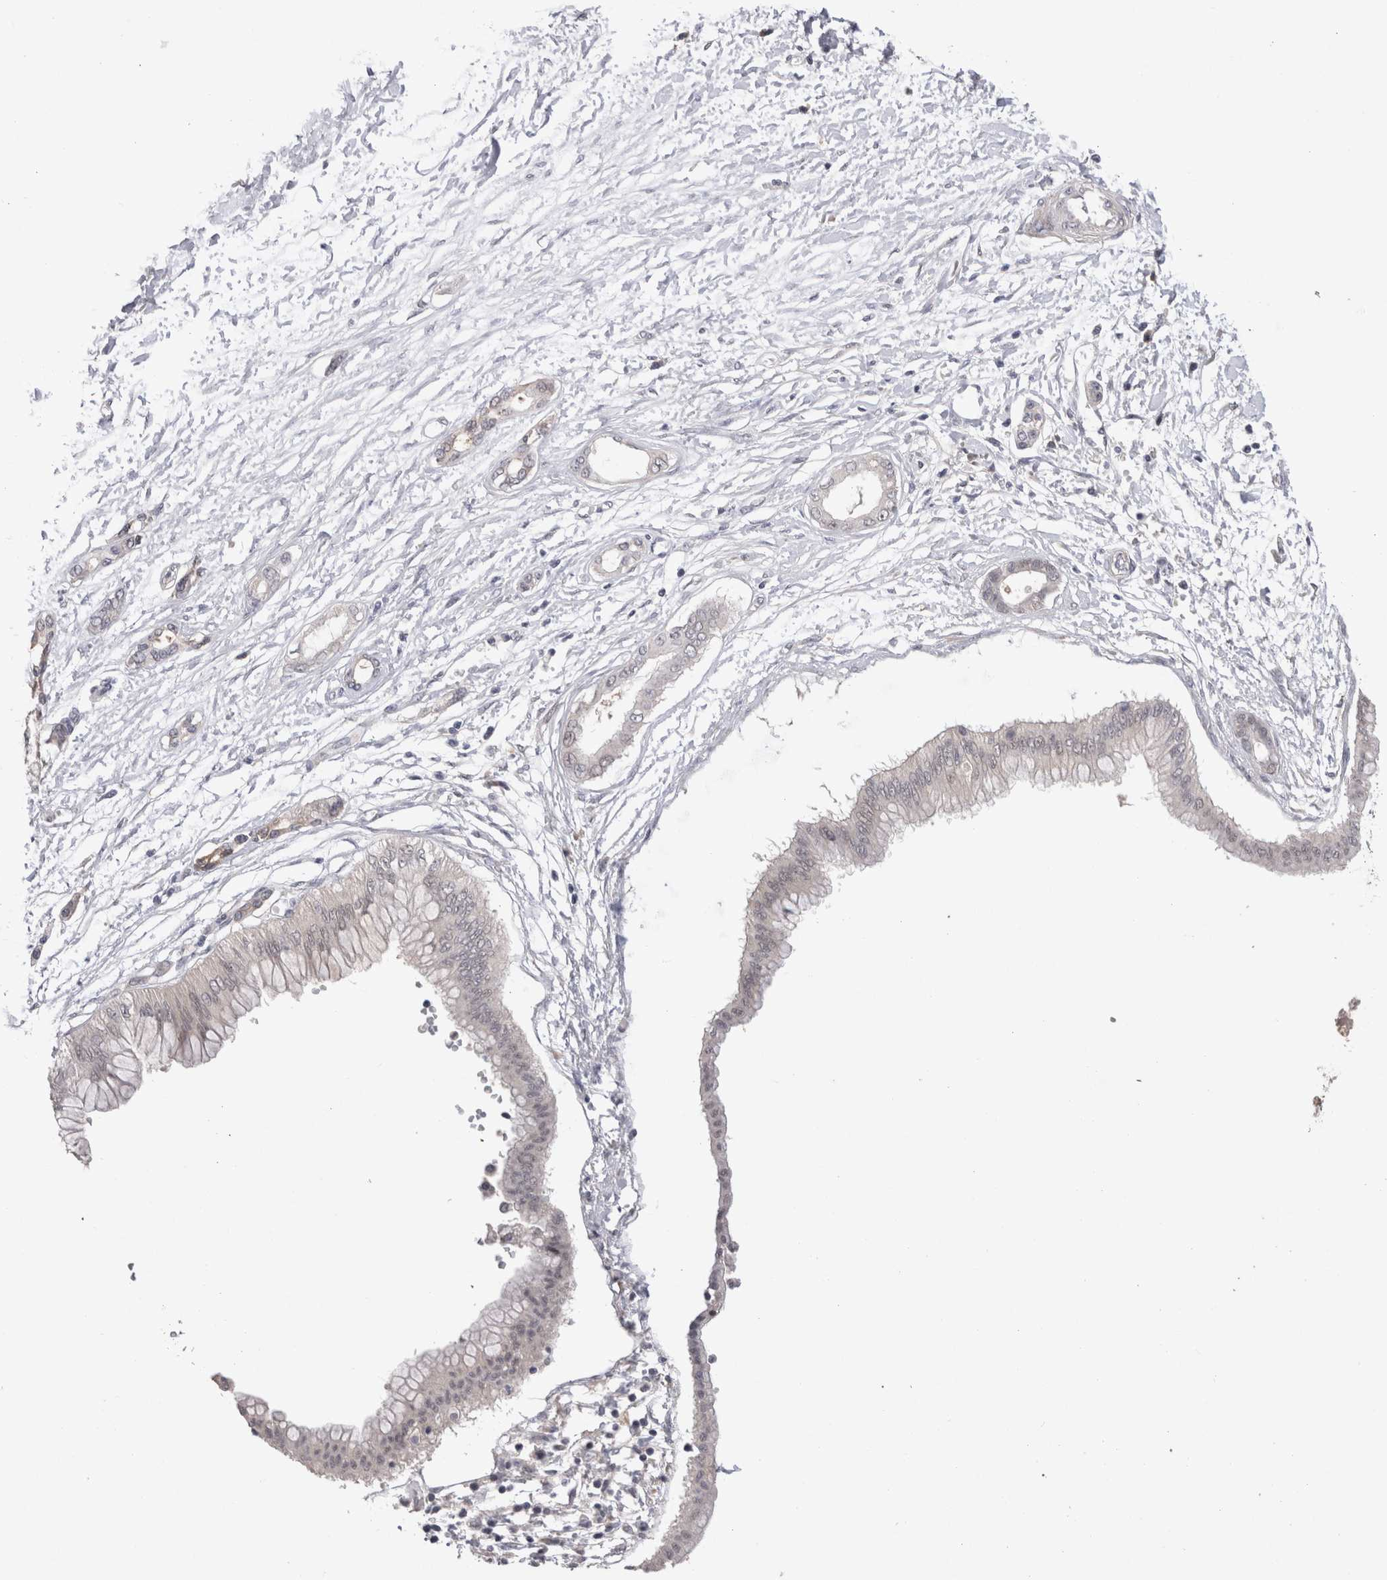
{"staining": {"intensity": "negative", "quantity": "none", "location": "none"}, "tissue": "pancreatic cancer", "cell_type": "Tumor cells", "image_type": "cancer", "snomed": [{"axis": "morphology", "description": "Adenocarcinoma, NOS"}, {"axis": "topography", "description": "Pancreas"}], "caption": "The image displays no significant expression in tumor cells of pancreatic cancer (adenocarcinoma). The staining was performed using DAB to visualize the protein expression in brown, while the nuclei were stained in blue with hematoxylin (Magnification: 20x).", "gene": "CRYBG1", "patient": {"sex": "male", "age": 56}}